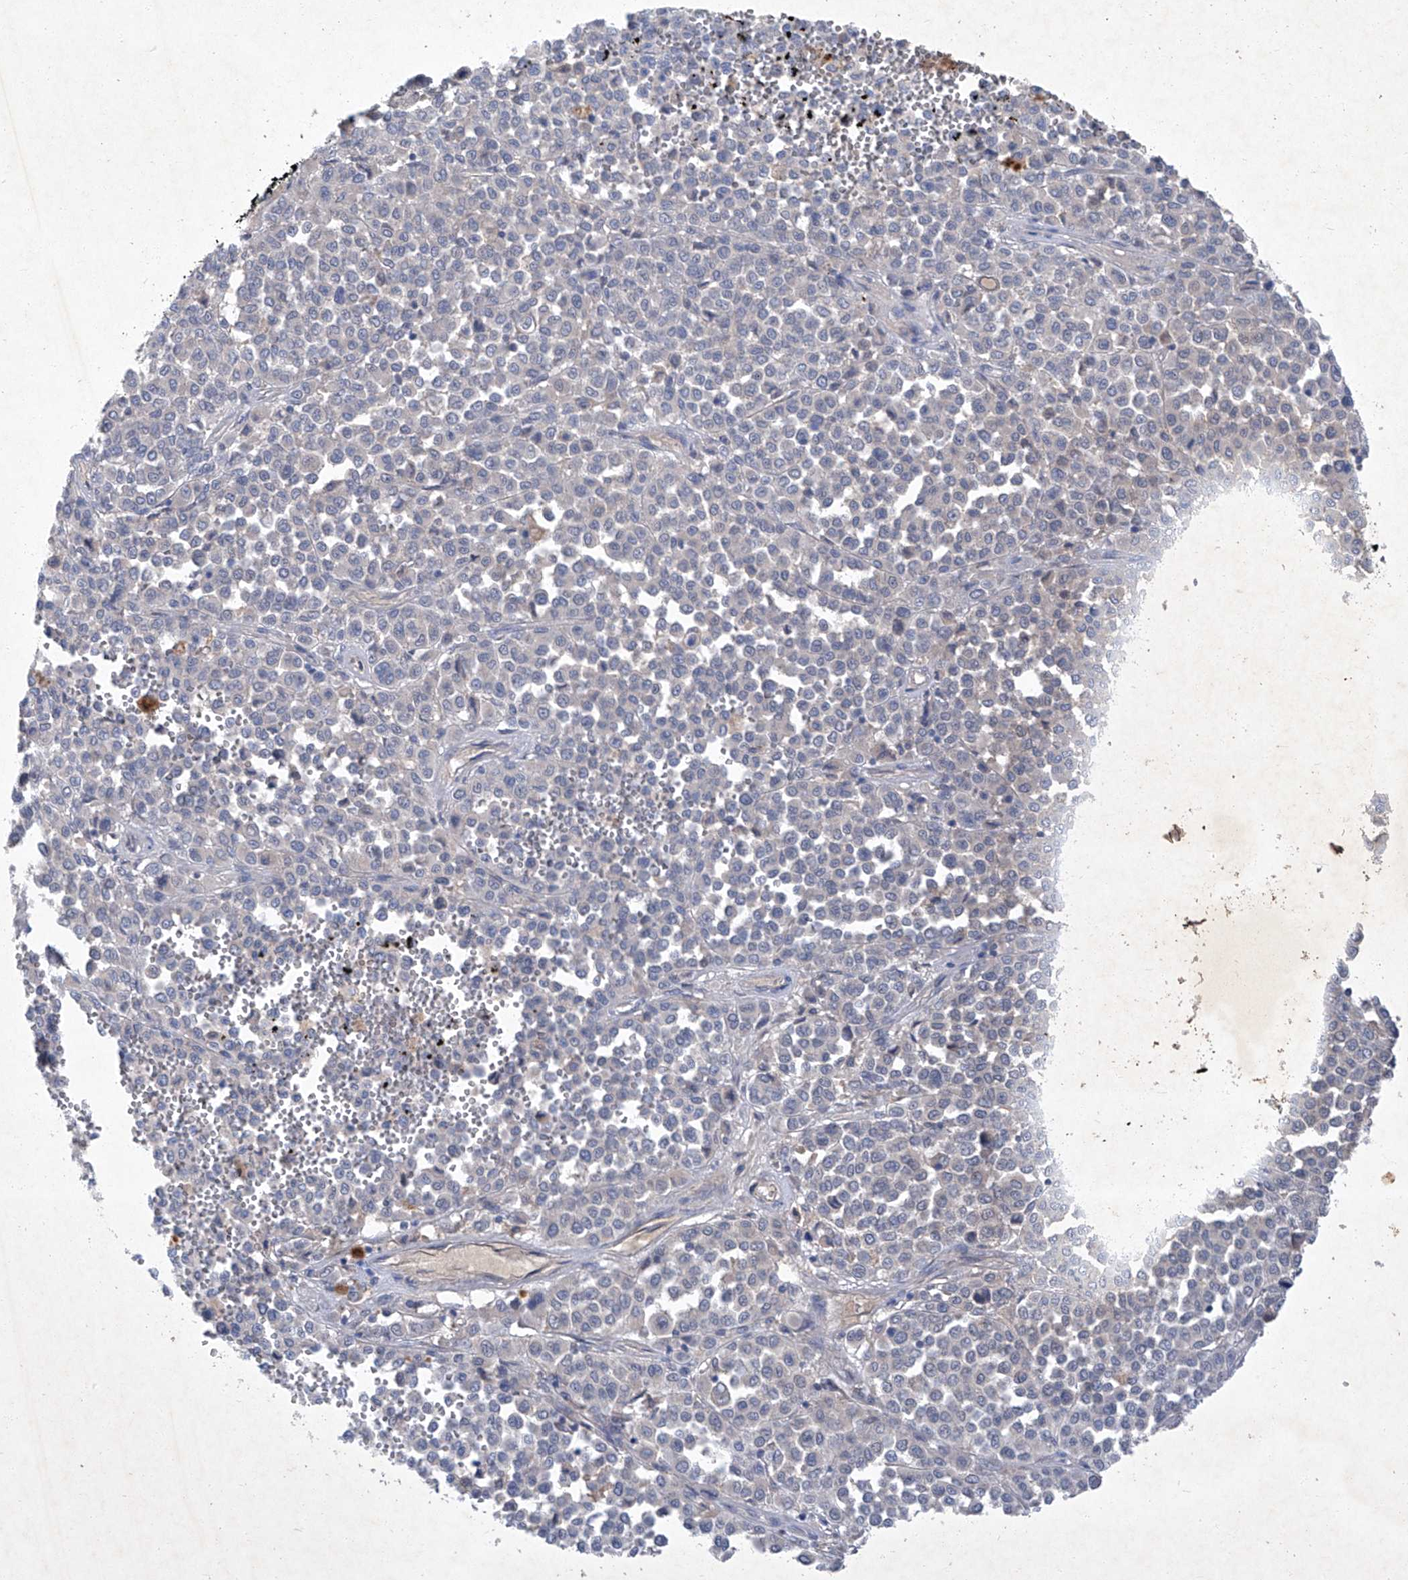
{"staining": {"intensity": "negative", "quantity": "none", "location": "none"}, "tissue": "melanoma", "cell_type": "Tumor cells", "image_type": "cancer", "snomed": [{"axis": "morphology", "description": "Malignant melanoma, Metastatic site"}, {"axis": "topography", "description": "Pancreas"}], "caption": "Human malignant melanoma (metastatic site) stained for a protein using immunohistochemistry displays no staining in tumor cells.", "gene": "SBK2", "patient": {"sex": "female", "age": 30}}